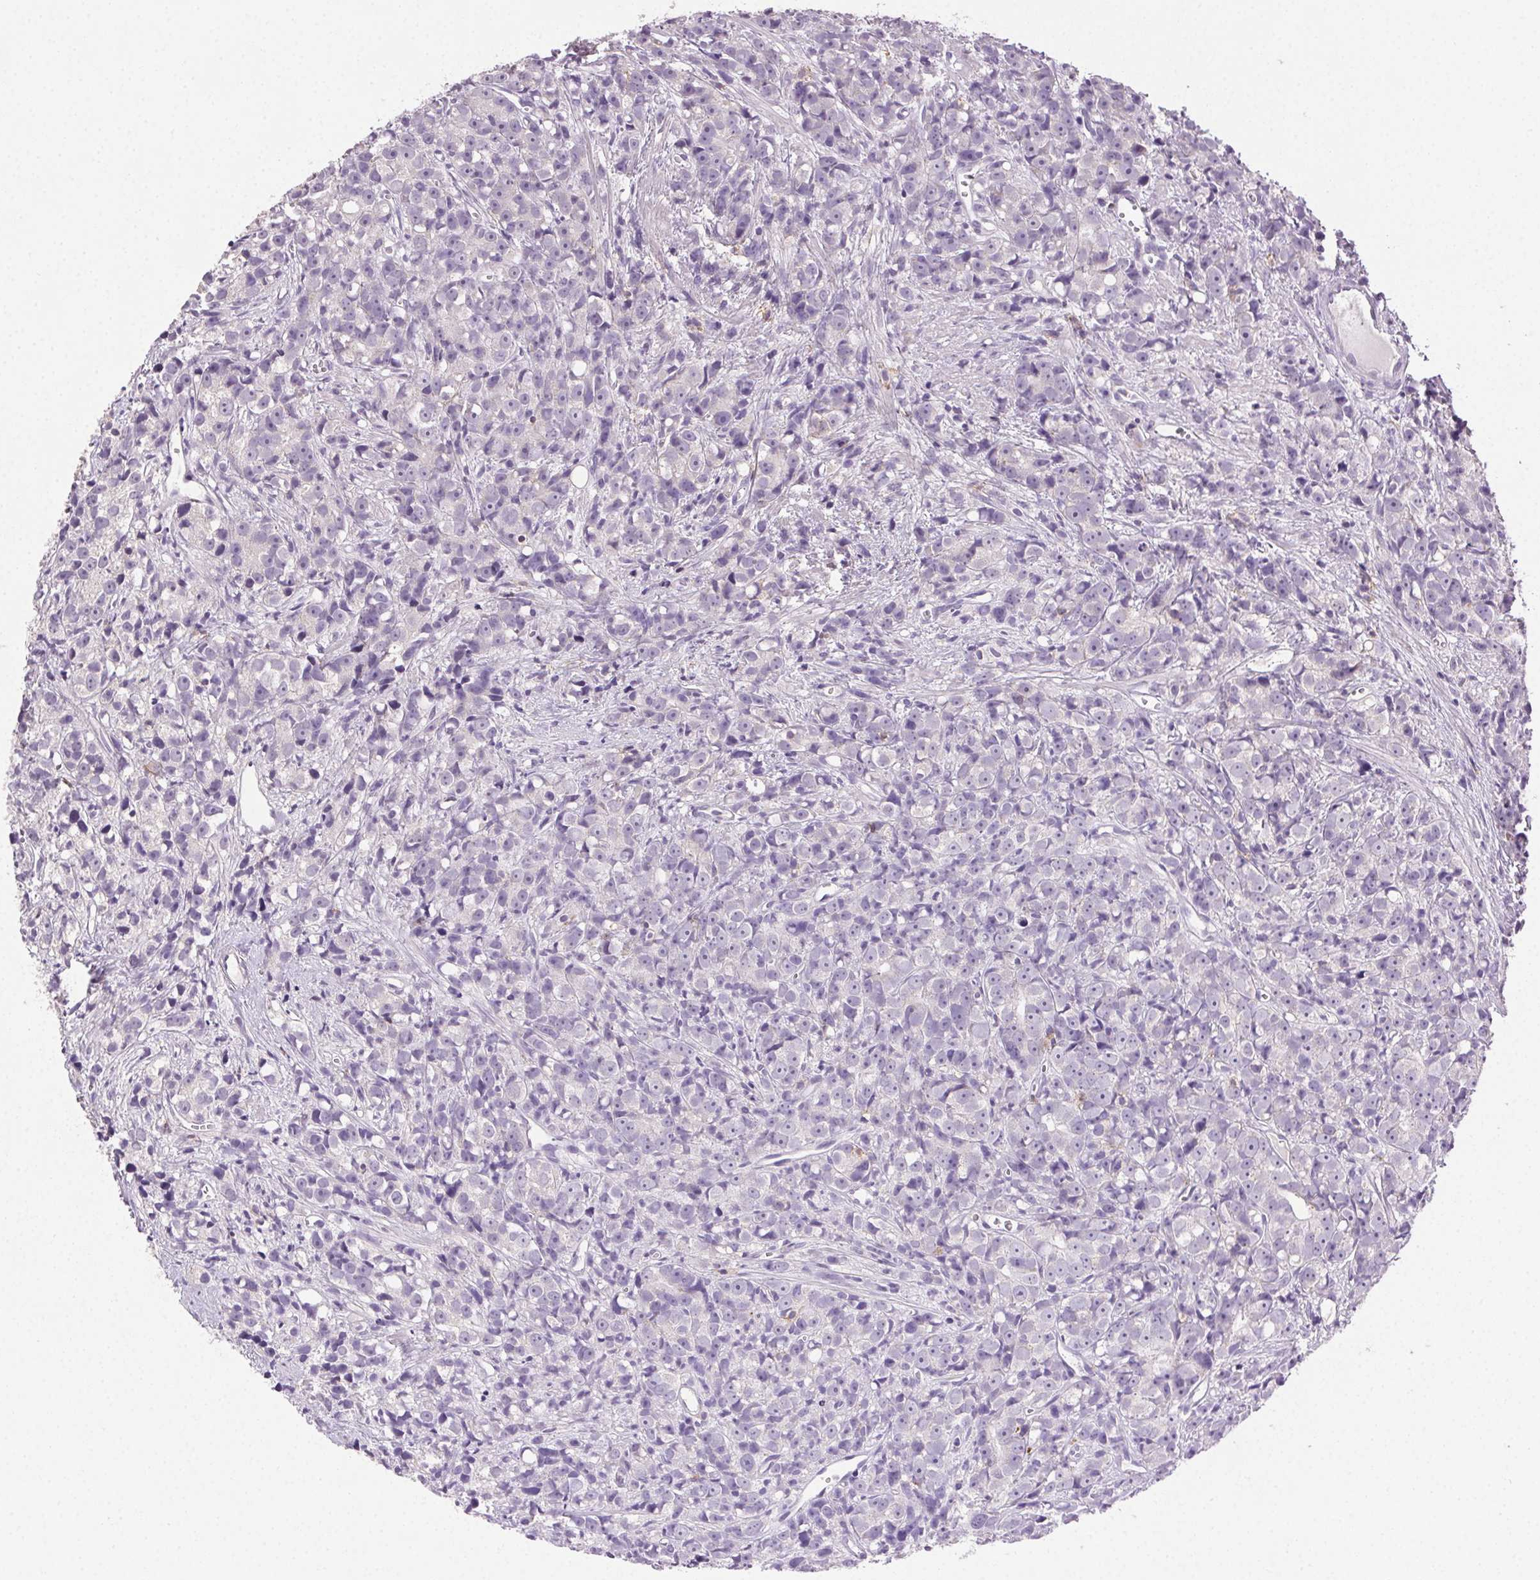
{"staining": {"intensity": "negative", "quantity": "none", "location": "none"}, "tissue": "prostate cancer", "cell_type": "Tumor cells", "image_type": "cancer", "snomed": [{"axis": "morphology", "description": "Adenocarcinoma, High grade"}, {"axis": "topography", "description": "Prostate"}], "caption": "Immunohistochemistry (IHC) micrograph of human high-grade adenocarcinoma (prostate) stained for a protein (brown), which displays no expression in tumor cells. (Stains: DAB (3,3'-diaminobenzidine) IHC with hematoxylin counter stain, Microscopy: brightfield microscopy at high magnification).", "gene": "AKAP5", "patient": {"sex": "male", "age": 77}}